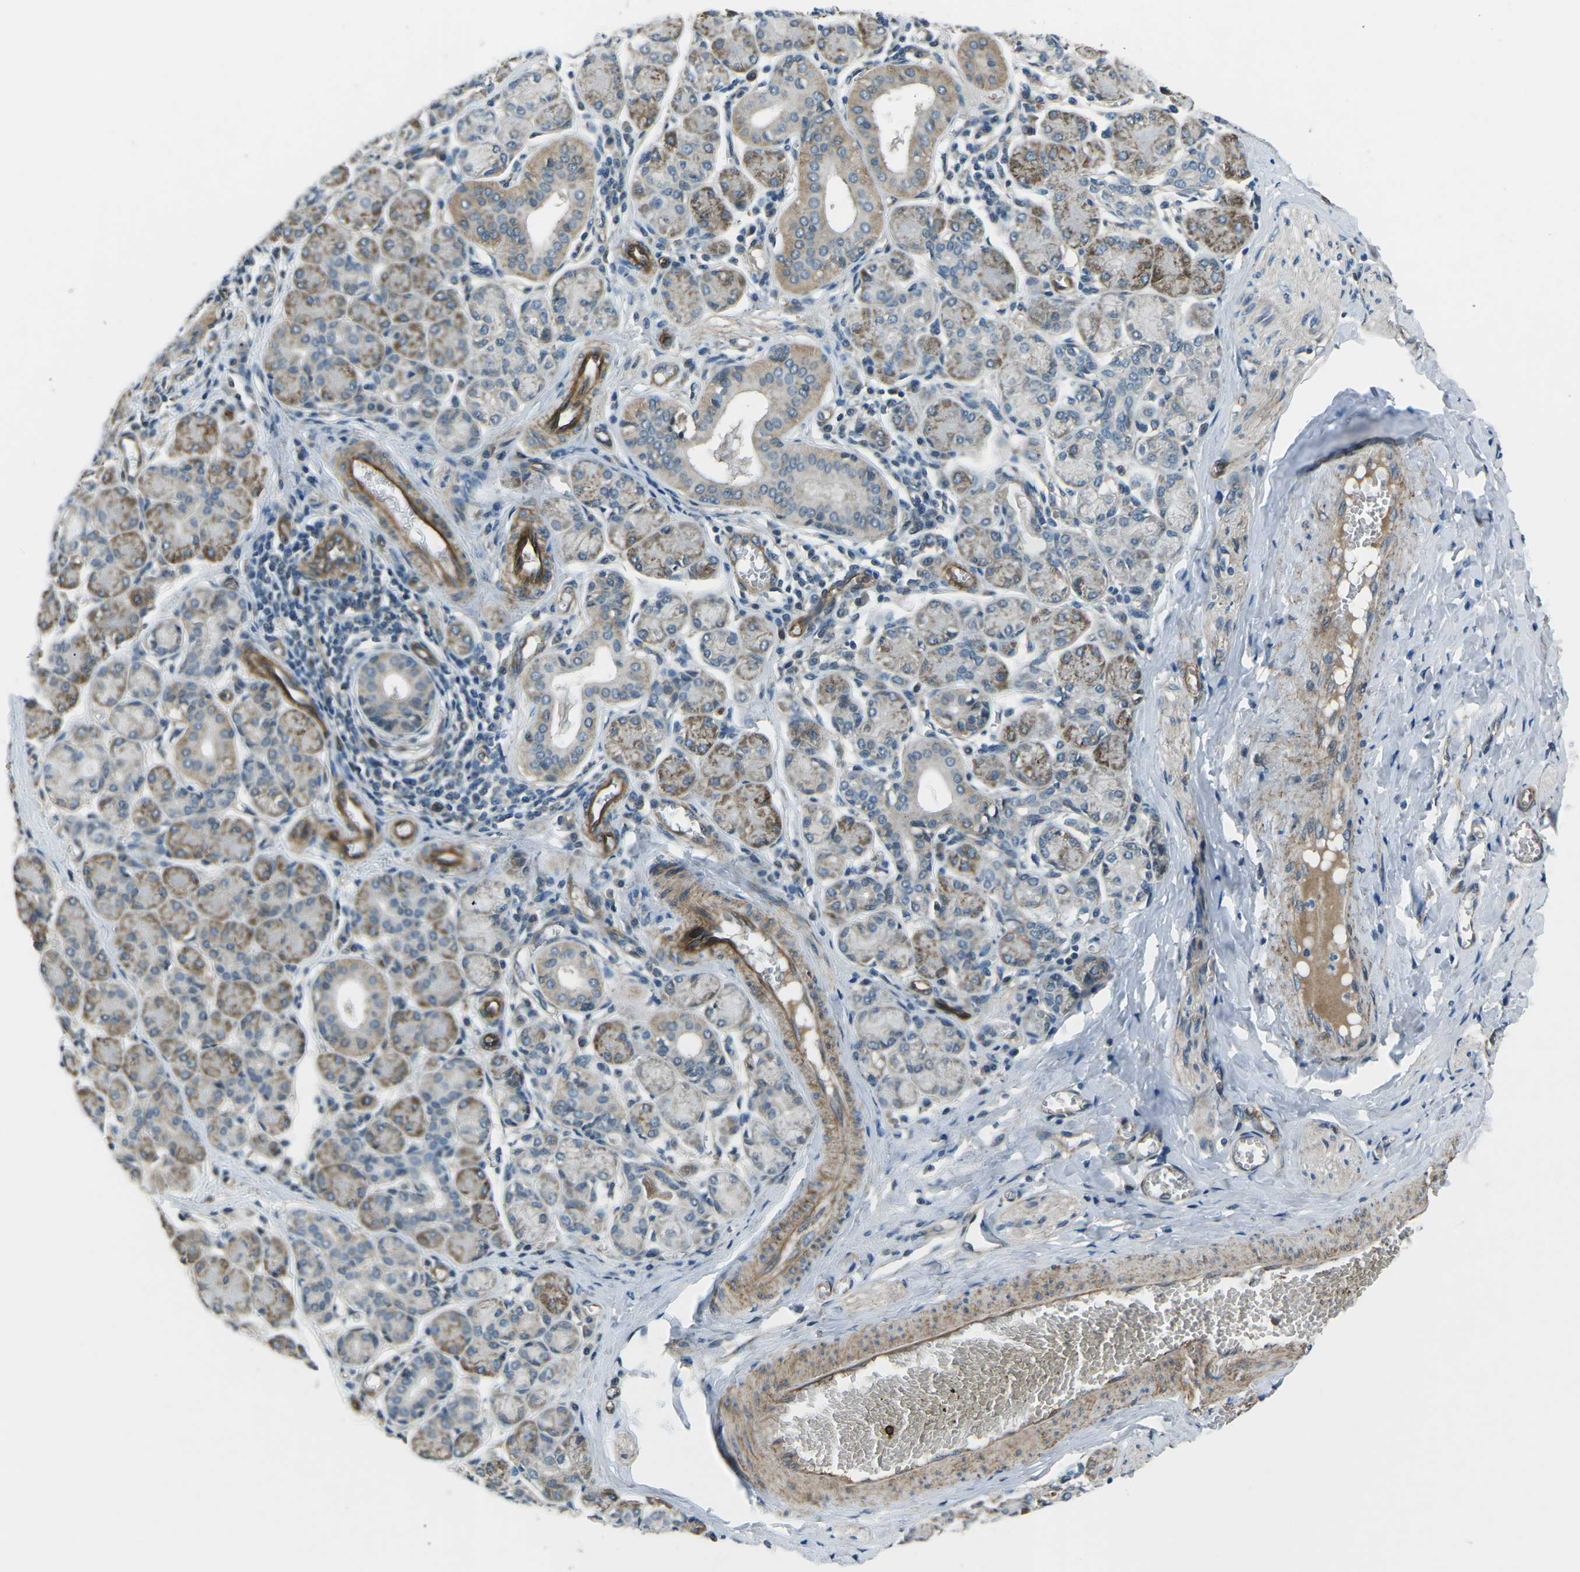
{"staining": {"intensity": "moderate", "quantity": ">75%", "location": "cytoplasmic/membranous"}, "tissue": "salivary gland", "cell_type": "Glandular cells", "image_type": "normal", "snomed": [{"axis": "morphology", "description": "Normal tissue, NOS"}, {"axis": "morphology", "description": "Inflammation, NOS"}, {"axis": "topography", "description": "Lymph node"}, {"axis": "topography", "description": "Salivary gland"}], "caption": "This histopathology image reveals immunohistochemistry staining of benign salivary gland, with medium moderate cytoplasmic/membranous positivity in approximately >75% of glandular cells.", "gene": "AFAP1", "patient": {"sex": "male", "age": 3}}